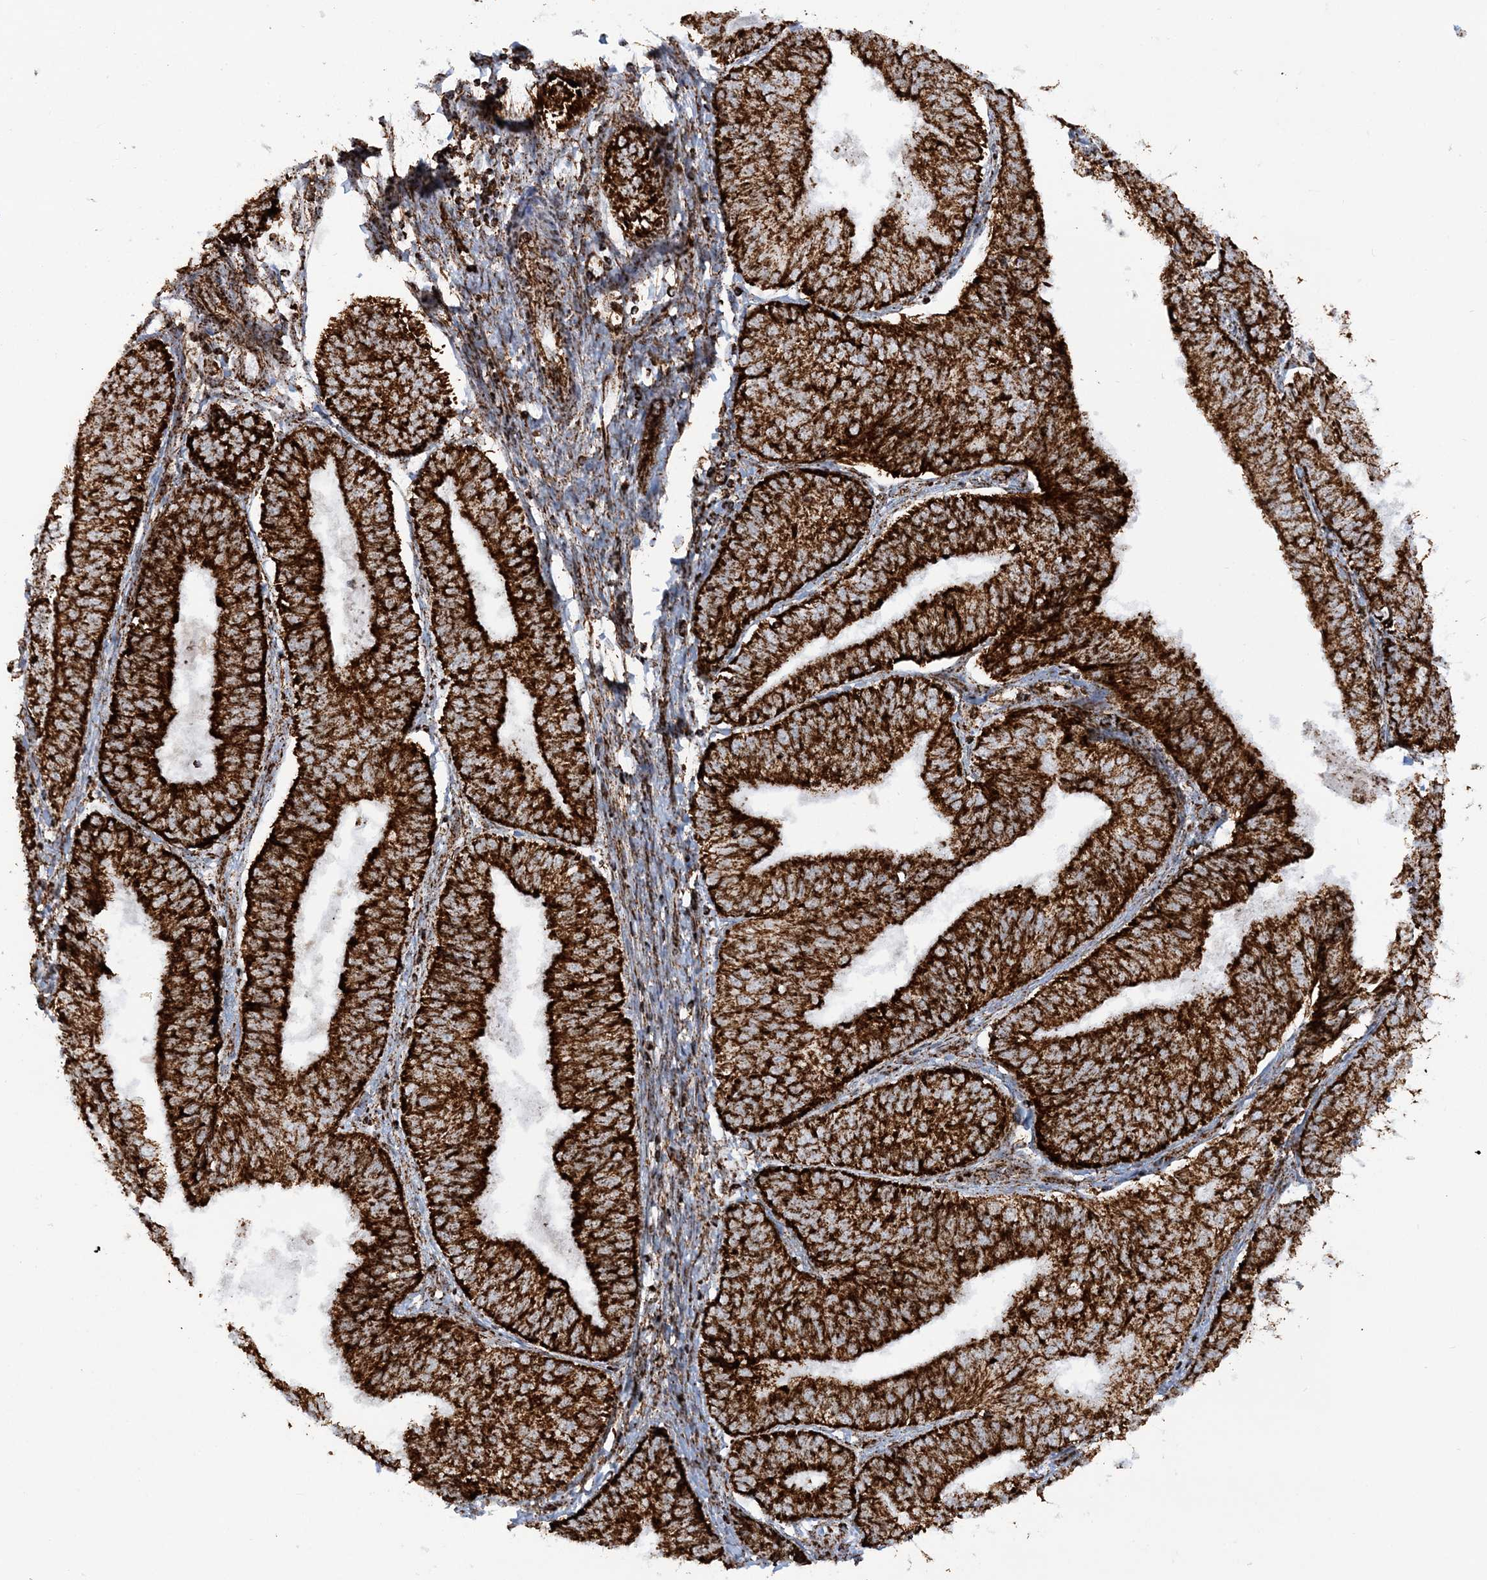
{"staining": {"intensity": "strong", "quantity": ">75%", "location": "cytoplasmic/membranous"}, "tissue": "endometrial cancer", "cell_type": "Tumor cells", "image_type": "cancer", "snomed": [{"axis": "morphology", "description": "Adenocarcinoma, NOS"}, {"axis": "topography", "description": "Endometrium"}], "caption": "Endometrial cancer was stained to show a protein in brown. There is high levels of strong cytoplasmic/membranous expression in approximately >75% of tumor cells.", "gene": "CRY2", "patient": {"sex": "female", "age": 58}}